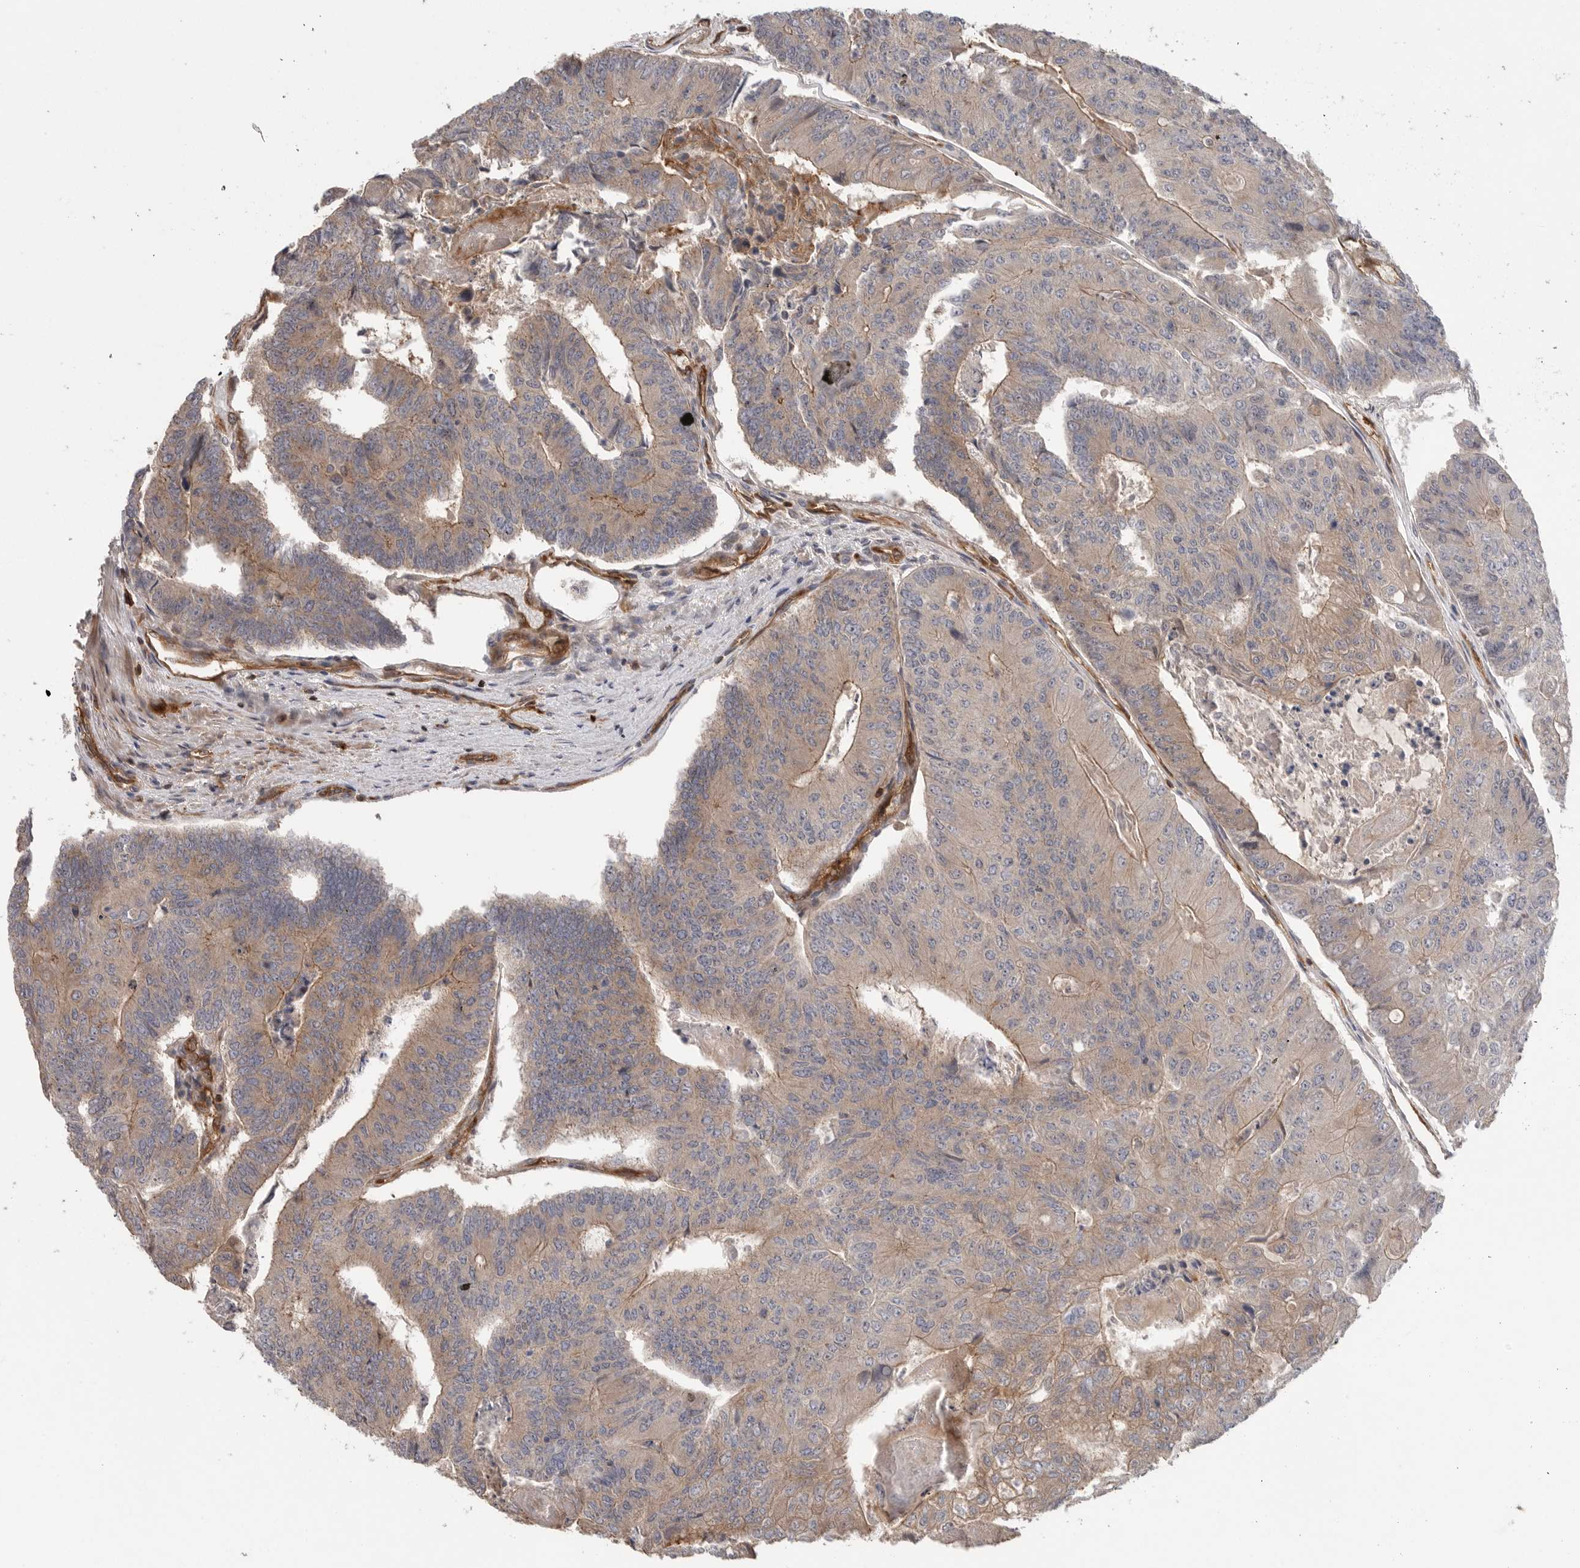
{"staining": {"intensity": "moderate", "quantity": ">75%", "location": "cytoplasmic/membranous"}, "tissue": "colorectal cancer", "cell_type": "Tumor cells", "image_type": "cancer", "snomed": [{"axis": "morphology", "description": "Adenocarcinoma, NOS"}, {"axis": "topography", "description": "Colon"}], "caption": "High-power microscopy captured an immunohistochemistry histopathology image of adenocarcinoma (colorectal), revealing moderate cytoplasmic/membranous positivity in approximately >75% of tumor cells.", "gene": "PRKCH", "patient": {"sex": "female", "age": 67}}